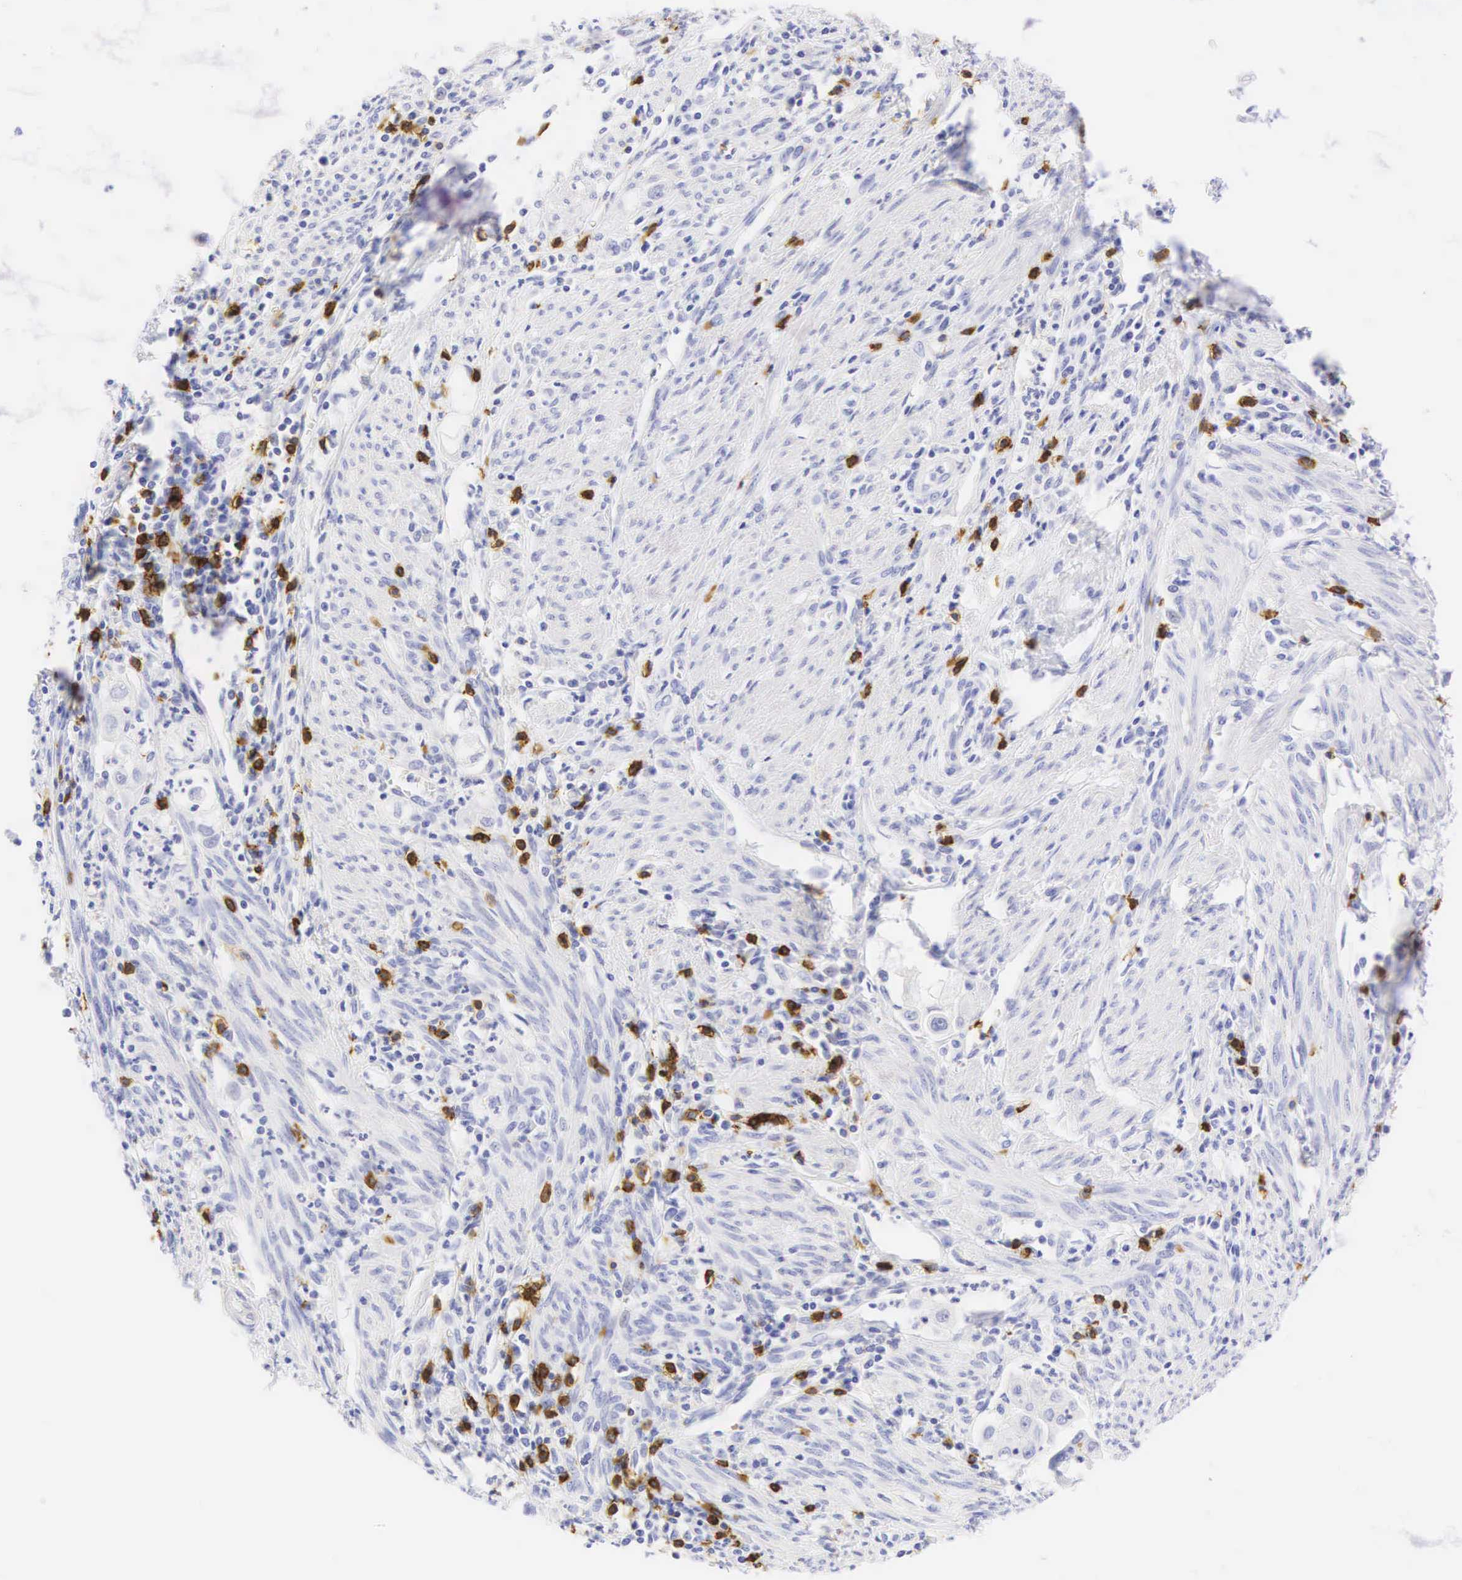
{"staining": {"intensity": "negative", "quantity": "none", "location": "none"}, "tissue": "endometrial cancer", "cell_type": "Tumor cells", "image_type": "cancer", "snomed": [{"axis": "morphology", "description": "Adenocarcinoma, NOS"}, {"axis": "topography", "description": "Endometrium"}], "caption": "A micrograph of endometrial cancer stained for a protein exhibits no brown staining in tumor cells.", "gene": "CD8A", "patient": {"sex": "female", "age": 75}}